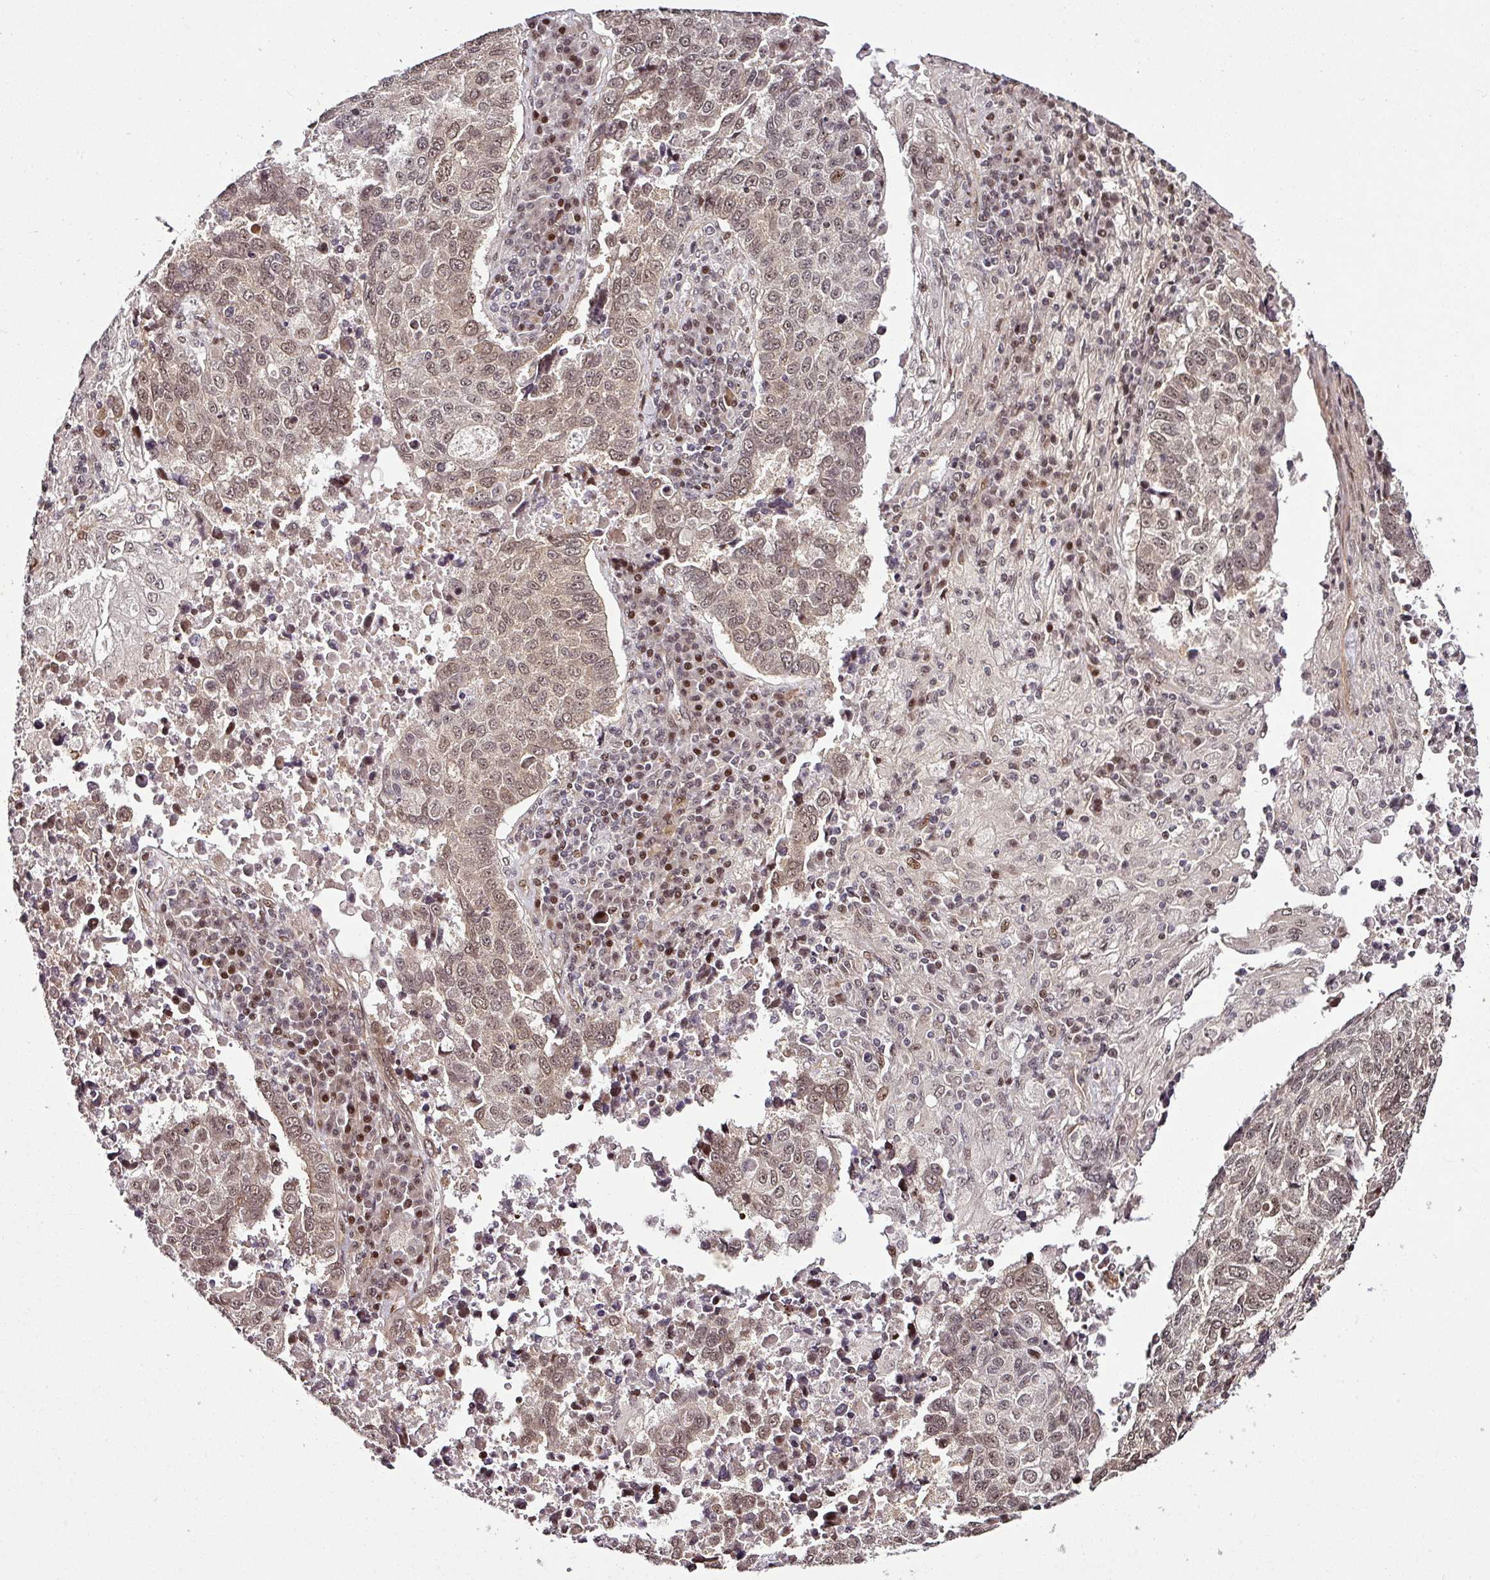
{"staining": {"intensity": "weak", "quantity": ">75%", "location": "nuclear"}, "tissue": "lung cancer", "cell_type": "Tumor cells", "image_type": "cancer", "snomed": [{"axis": "morphology", "description": "Squamous cell carcinoma, NOS"}, {"axis": "topography", "description": "Lung"}], "caption": "This micrograph shows immunohistochemistry (IHC) staining of lung squamous cell carcinoma, with low weak nuclear positivity in approximately >75% of tumor cells.", "gene": "COPRS", "patient": {"sex": "male", "age": 73}}